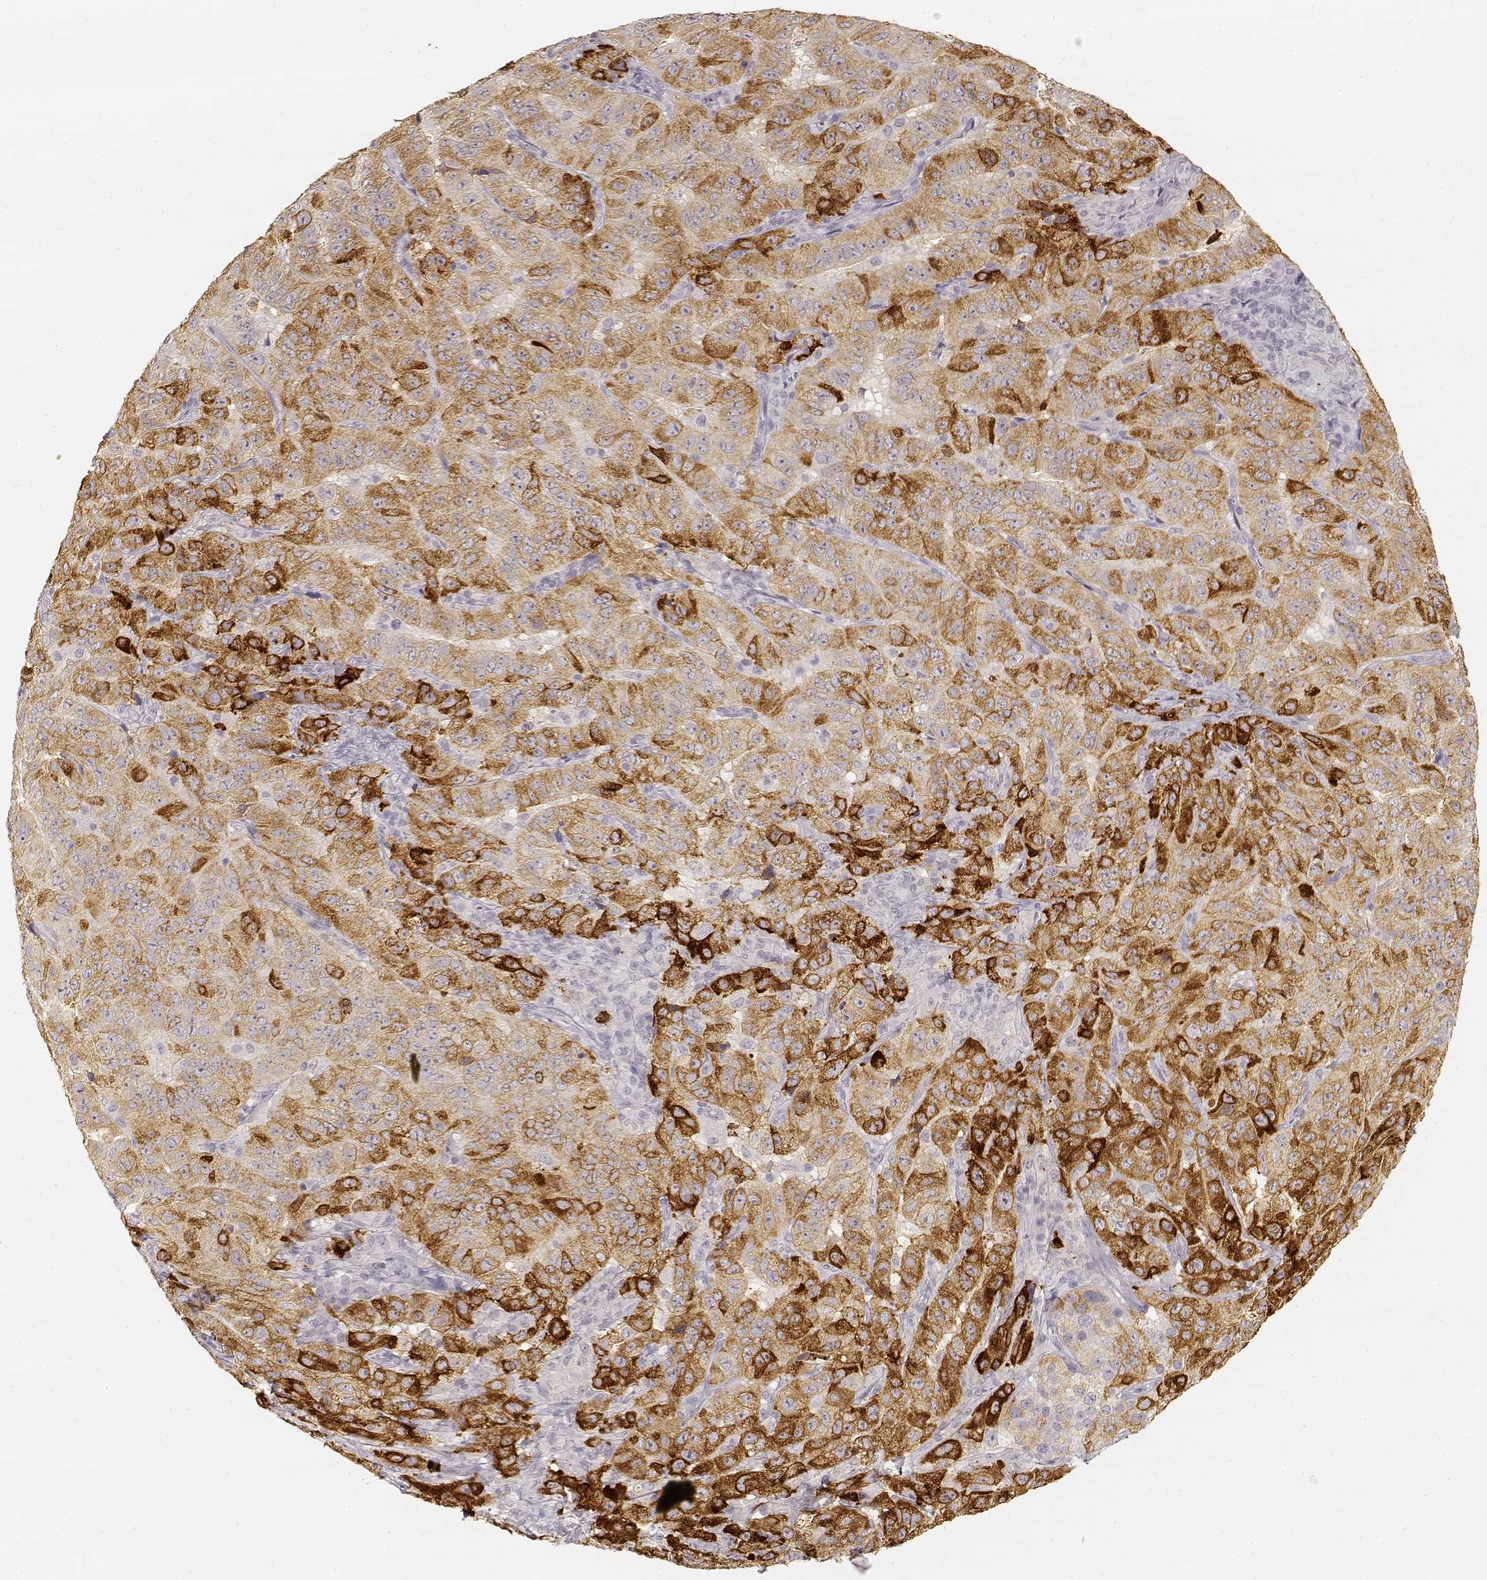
{"staining": {"intensity": "moderate", "quantity": ">75%", "location": "cytoplasmic/membranous"}, "tissue": "pancreatic cancer", "cell_type": "Tumor cells", "image_type": "cancer", "snomed": [{"axis": "morphology", "description": "Adenocarcinoma, NOS"}, {"axis": "topography", "description": "Pancreas"}], "caption": "Protein staining by IHC exhibits moderate cytoplasmic/membranous positivity in about >75% of tumor cells in pancreatic cancer.", "gene": "LAMC2", "patient": {"sex": "male", "age": 63}}